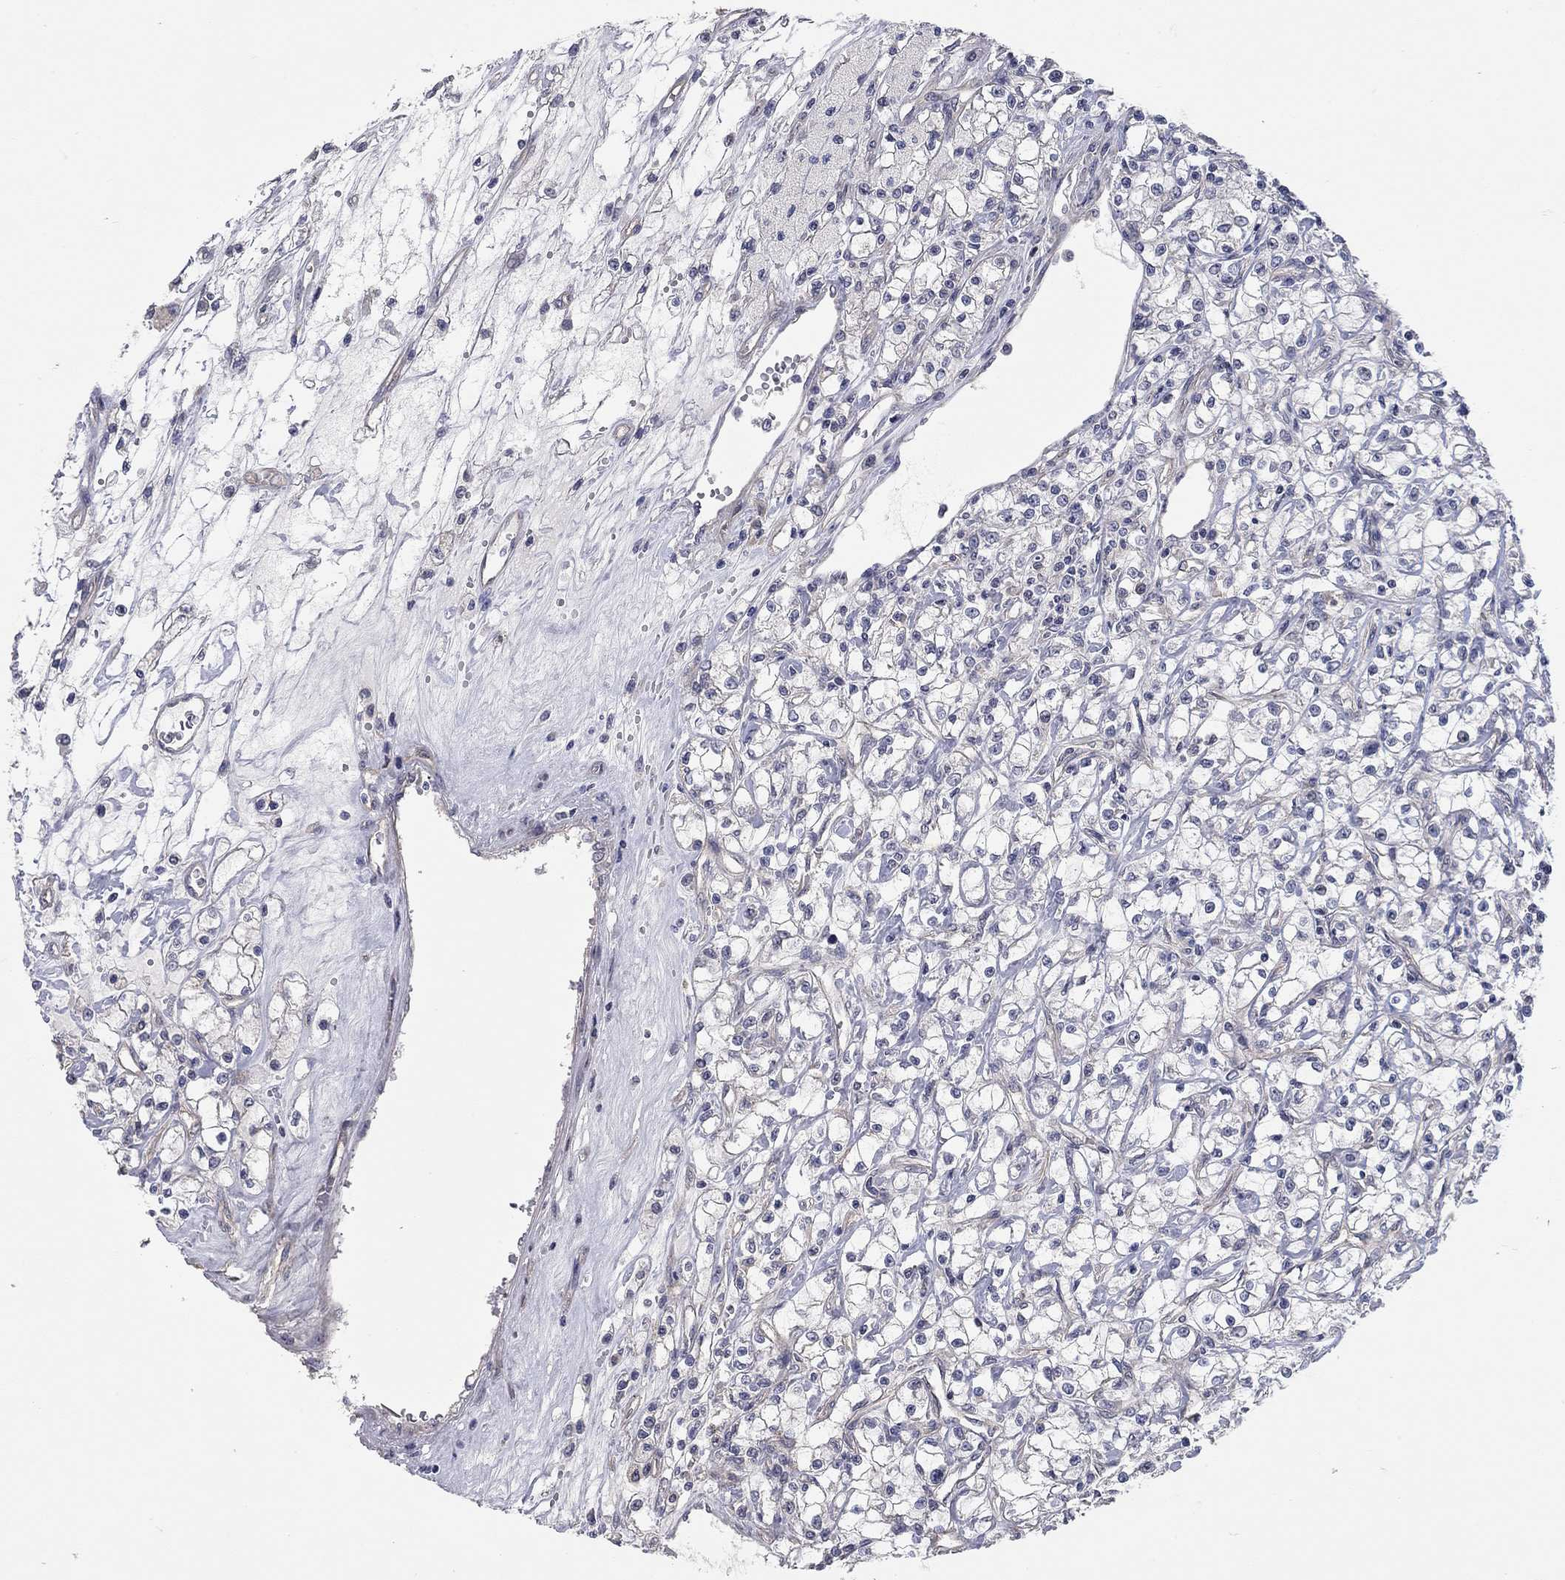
{"staining": {"intensity": "negative", "quantity": "none", "location": "none"}, "tissue": "renal cancer", "cell_type": "Tumor cells", "image_type": "cancer", "snomed": [{"axis": "morphology", "description": "Adenocarcinoma, NOS"}, {"axis": "topography", "description": "Kidney"}], "caption": "Renal cancer (adenocarcinoma) was stained to show a protein in brown. There is no significant expression in tumor cells.", "gene": "WASF3", "patient": {"sex": "female", "age": 59}}